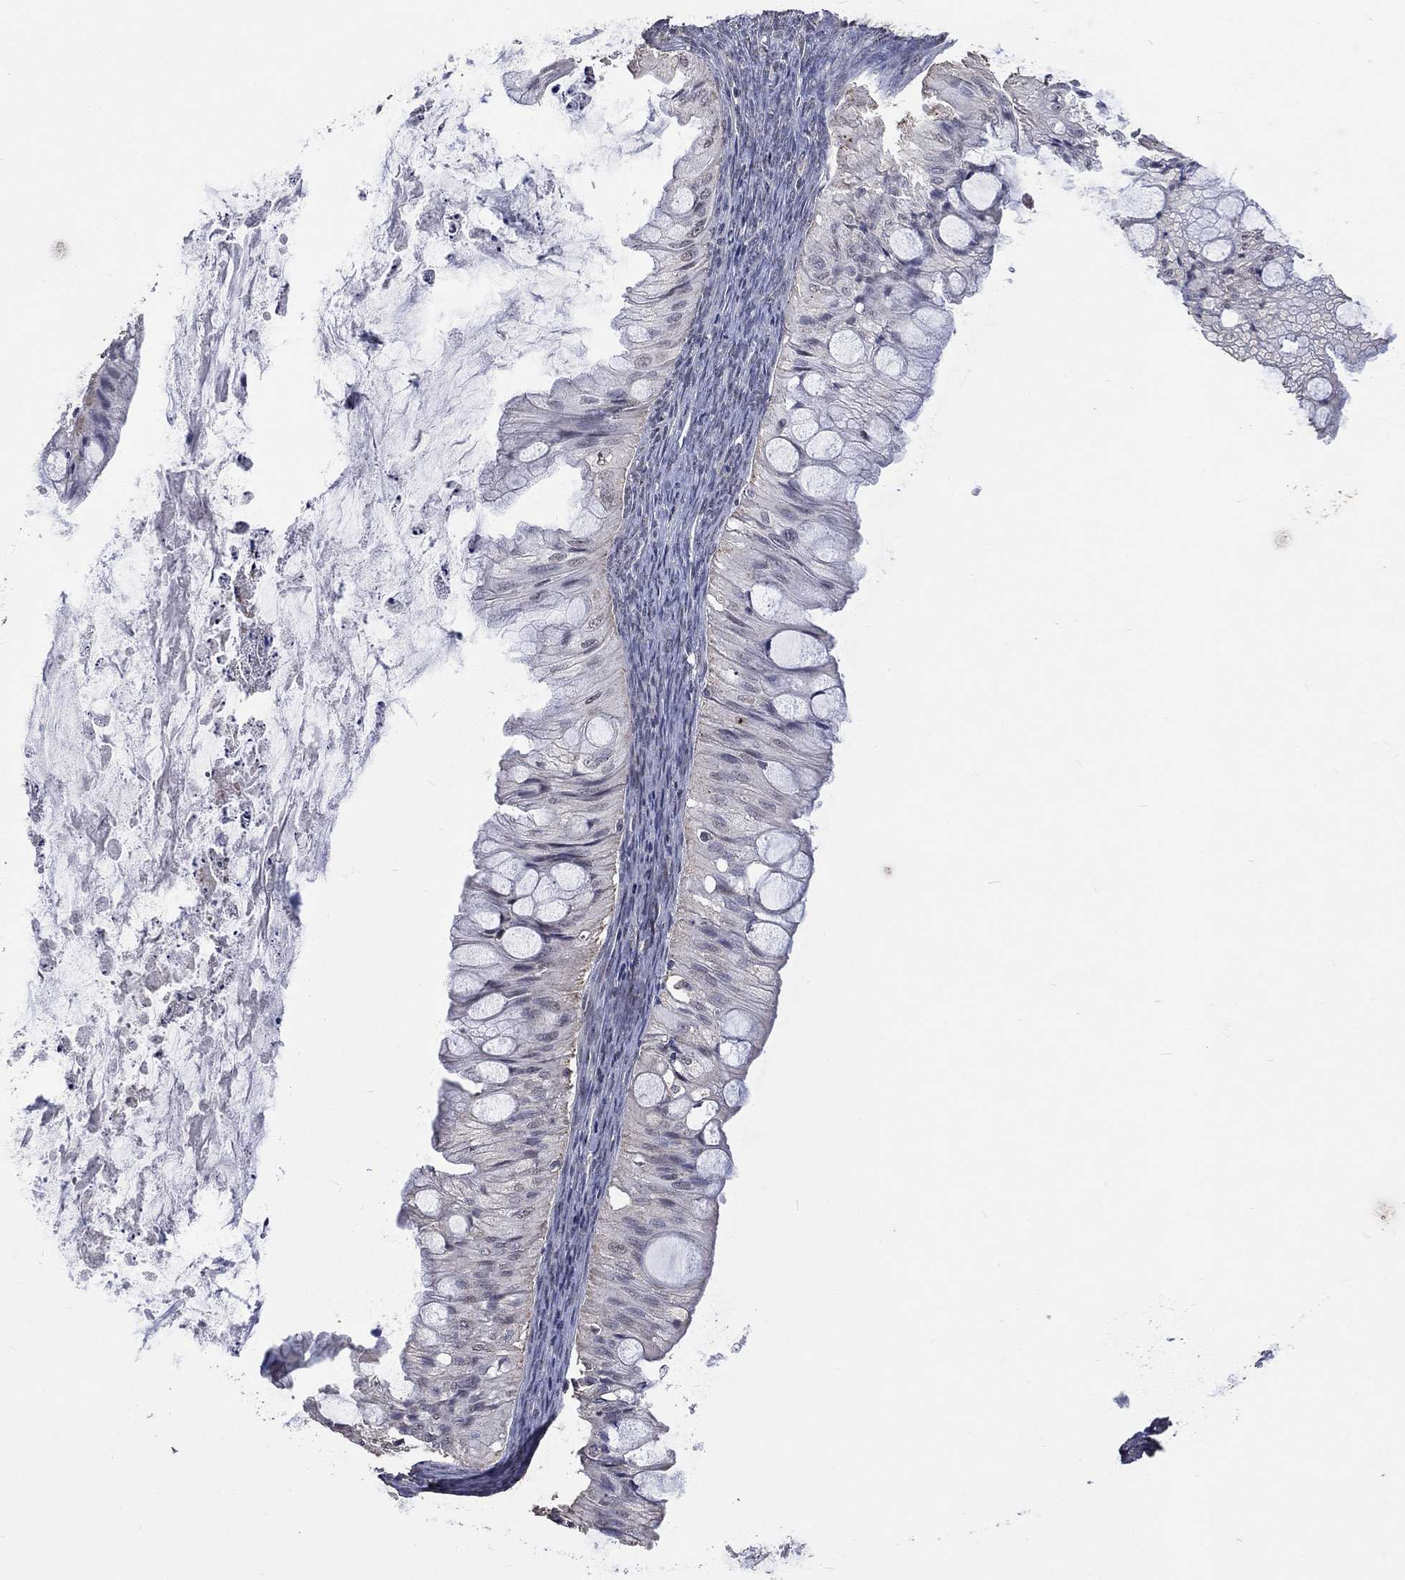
{"staining": {"intensity": "negative", "quantity": "none", "location": "none"}, "tissue": "ovarian cancer", "cell_type": "Tumor cells", "image_type": "cancer", "snomed": [{"axis": "morphology", "description": "Cystadenocarcinoma, mucinous, NOS"}, {"axis": "topography", "description": "Ovary"}], "caption": "The histopathology image shows no significant expression in tumor cells of ovarian cancer (mucinous cystadenocarcinoma).", "gene": "SPATA33", "patient": {"sex": "female", "age": 57}}